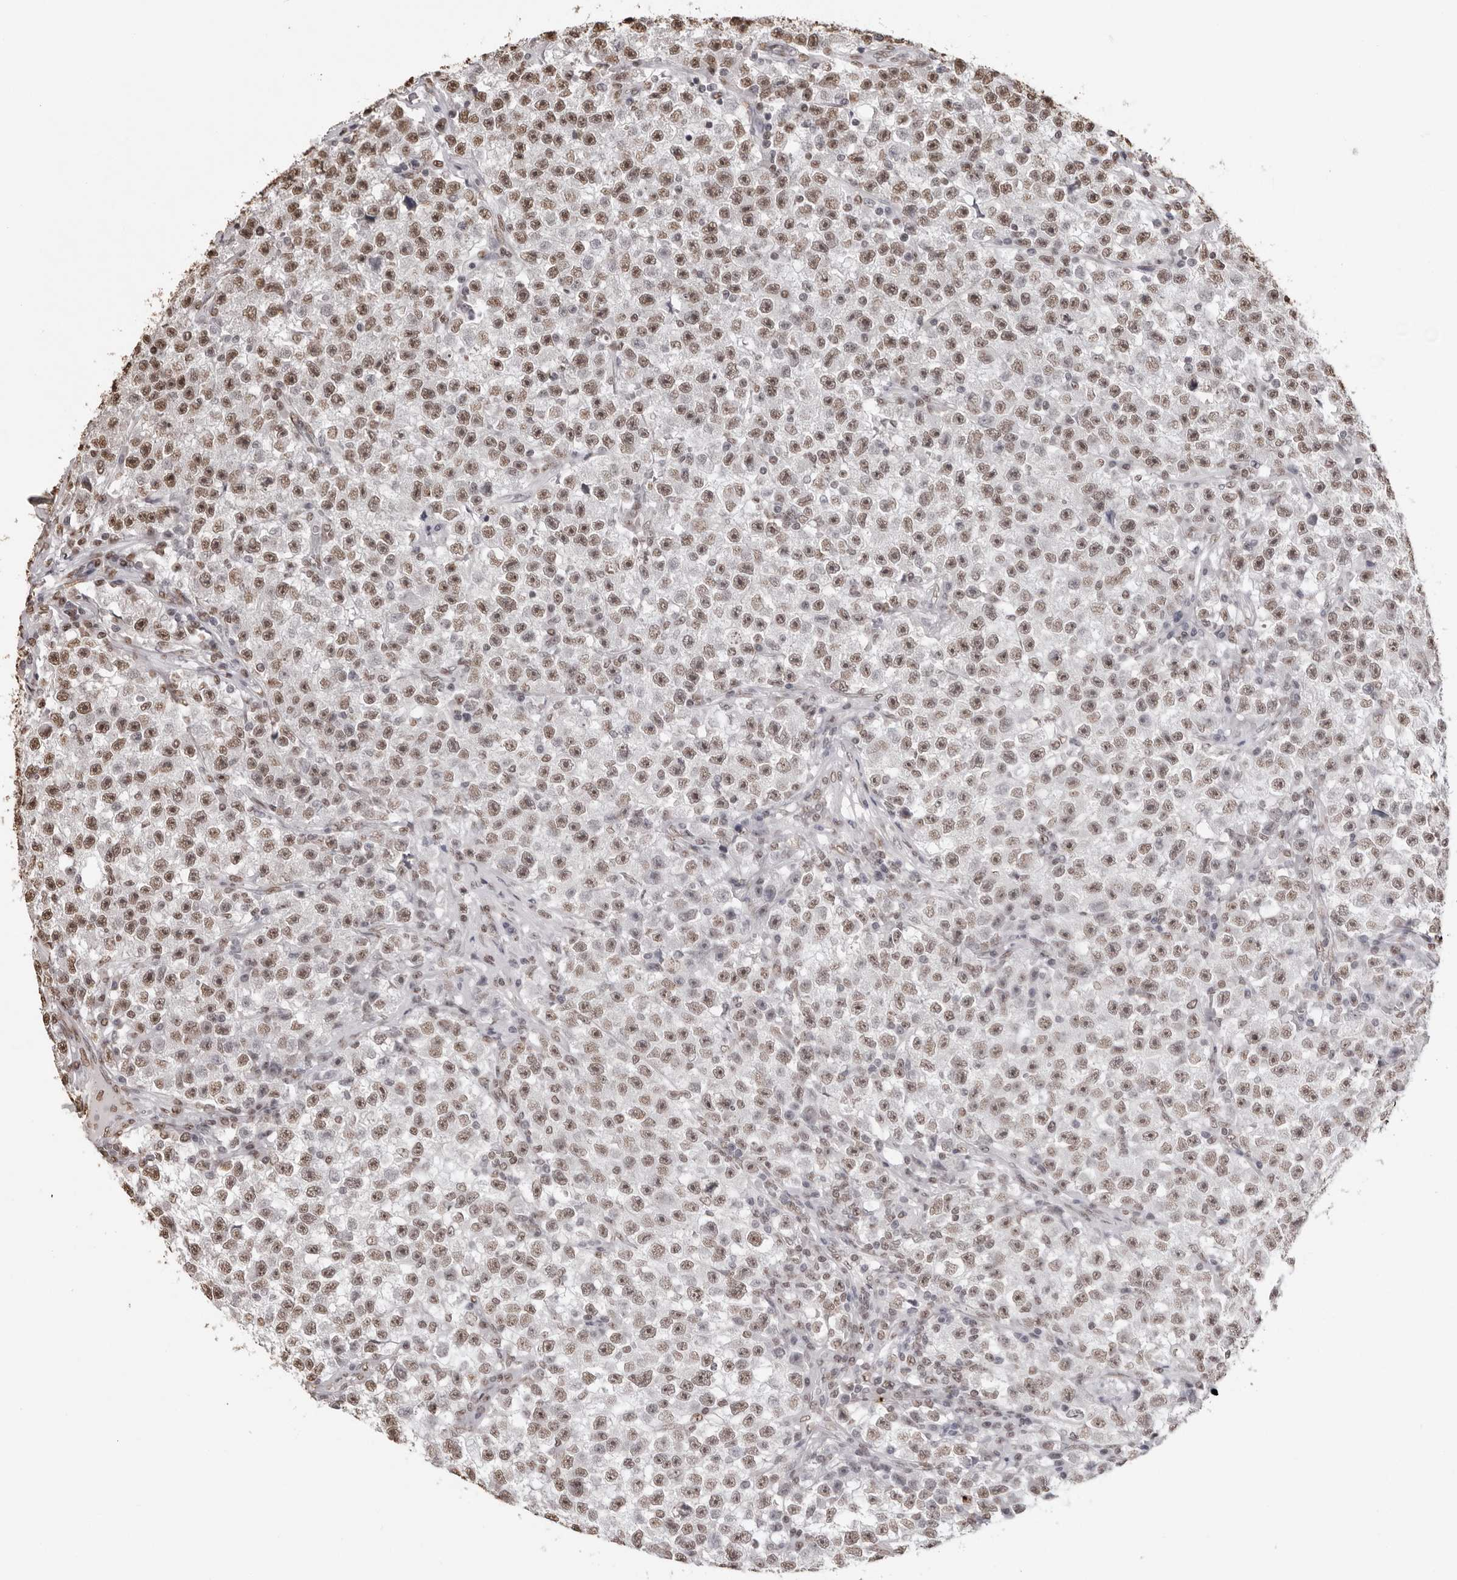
{"staining": {"intensity": "moderate", "quantity": ">75%", "location": "nuclear"}, "tissue": "testis cancer", "cell_type": "Tumor cells", "image_type": "cancer", "snomed": [{"axis": "morphology", "description": "Seminoma, NOS"}, {"axis": "topography", "description": "Testis"}], "caption": "Human seminoma (testis) stained with a protein marker shows moderate staining in tumor cells.", "gene": "OLIG3", "patient": {"sex": "male", "age": 22}}